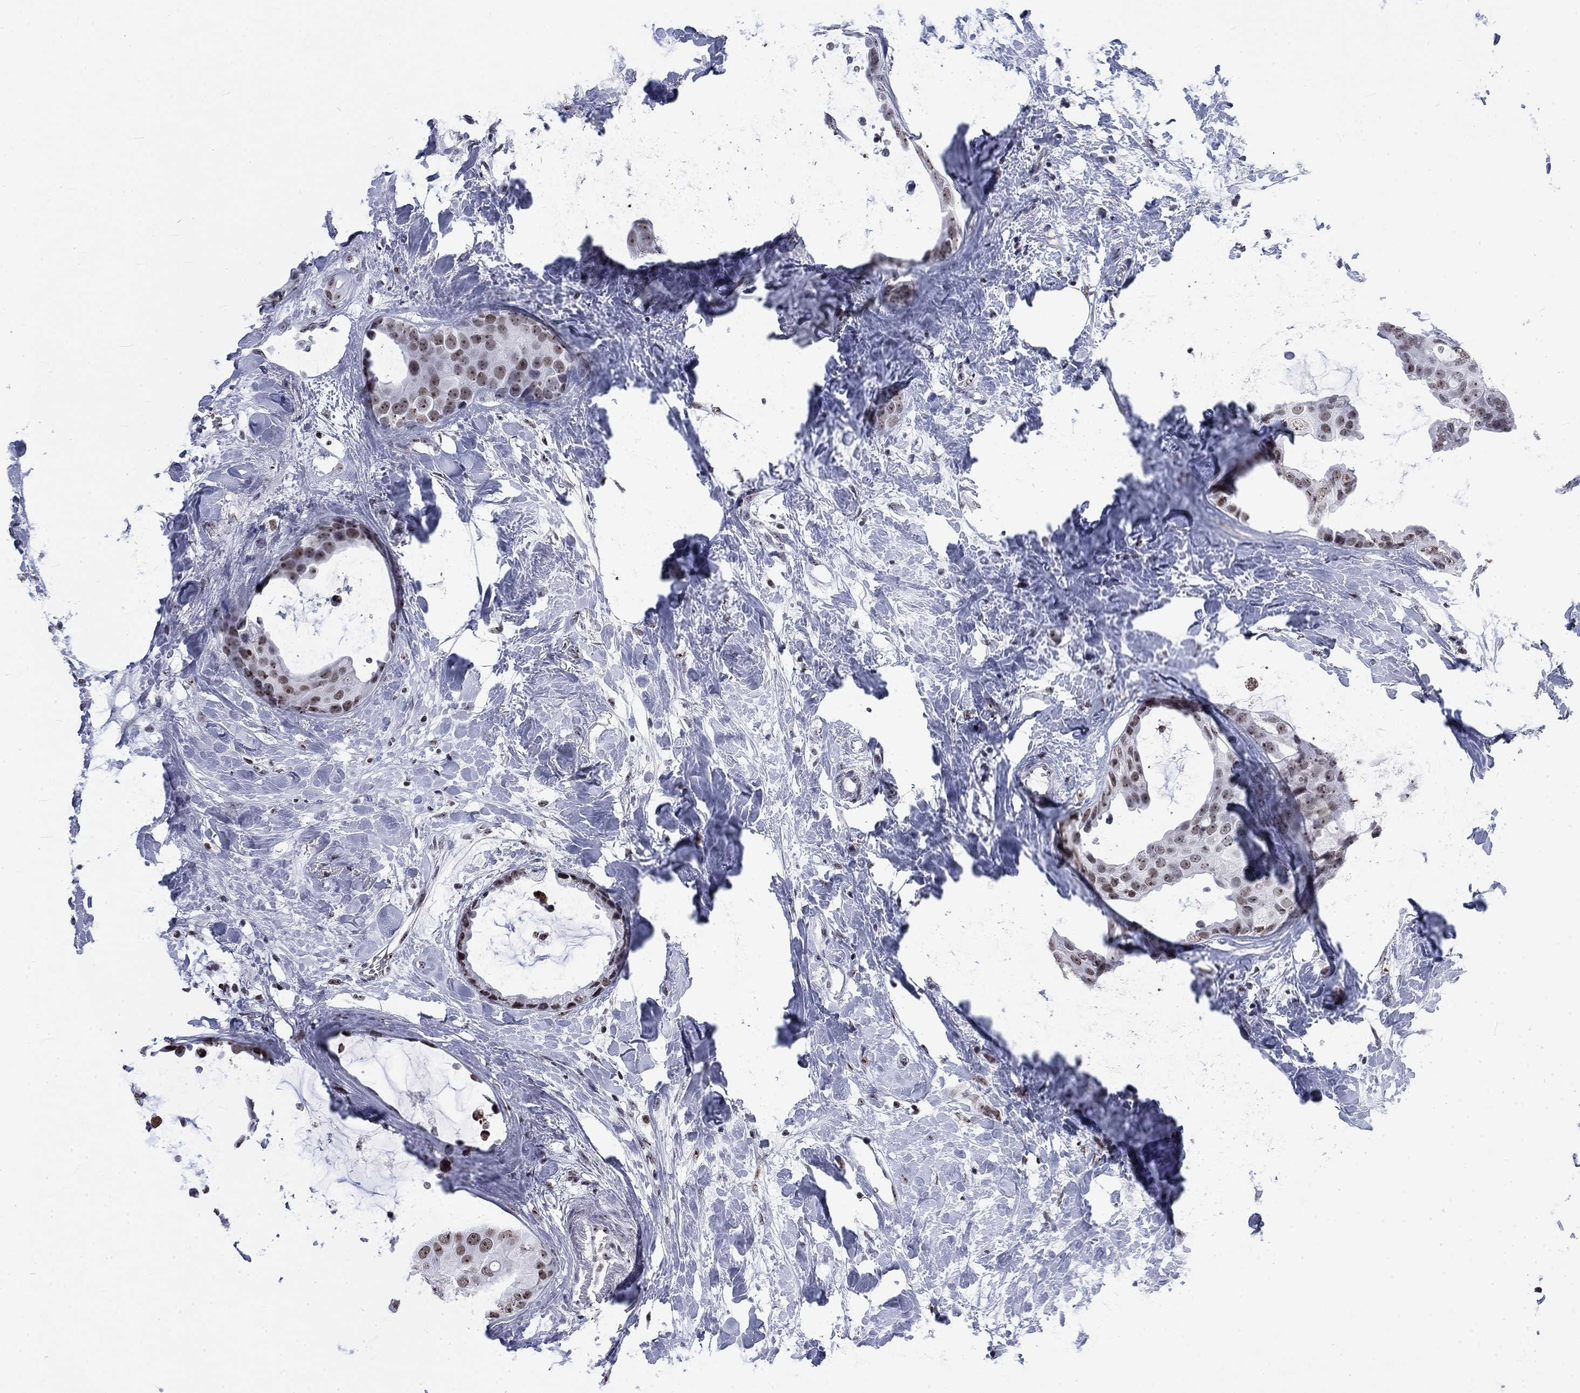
{"staining": {"intensity": "moderate", "quantity": "25%-75%", "location": "nuclear"}, "tissue": "breast cancer", "cell_type": "Tumor cells", "image_type": "cancer", "snomed": [{"axis": "morphology", "description": "Duct carcinoma"}, {"axis": "topography", "description": "Breast"}], "caption": "IHC photomicrograph of breast cancer (intraductal carcinoma) stained for a protein (brown), which reveals medium levels of moderate nuclear positivity in about 25%-75% of tumor cells.", "gene": "CSRNP3", "patient": {"sex": "female", "age": 45}}